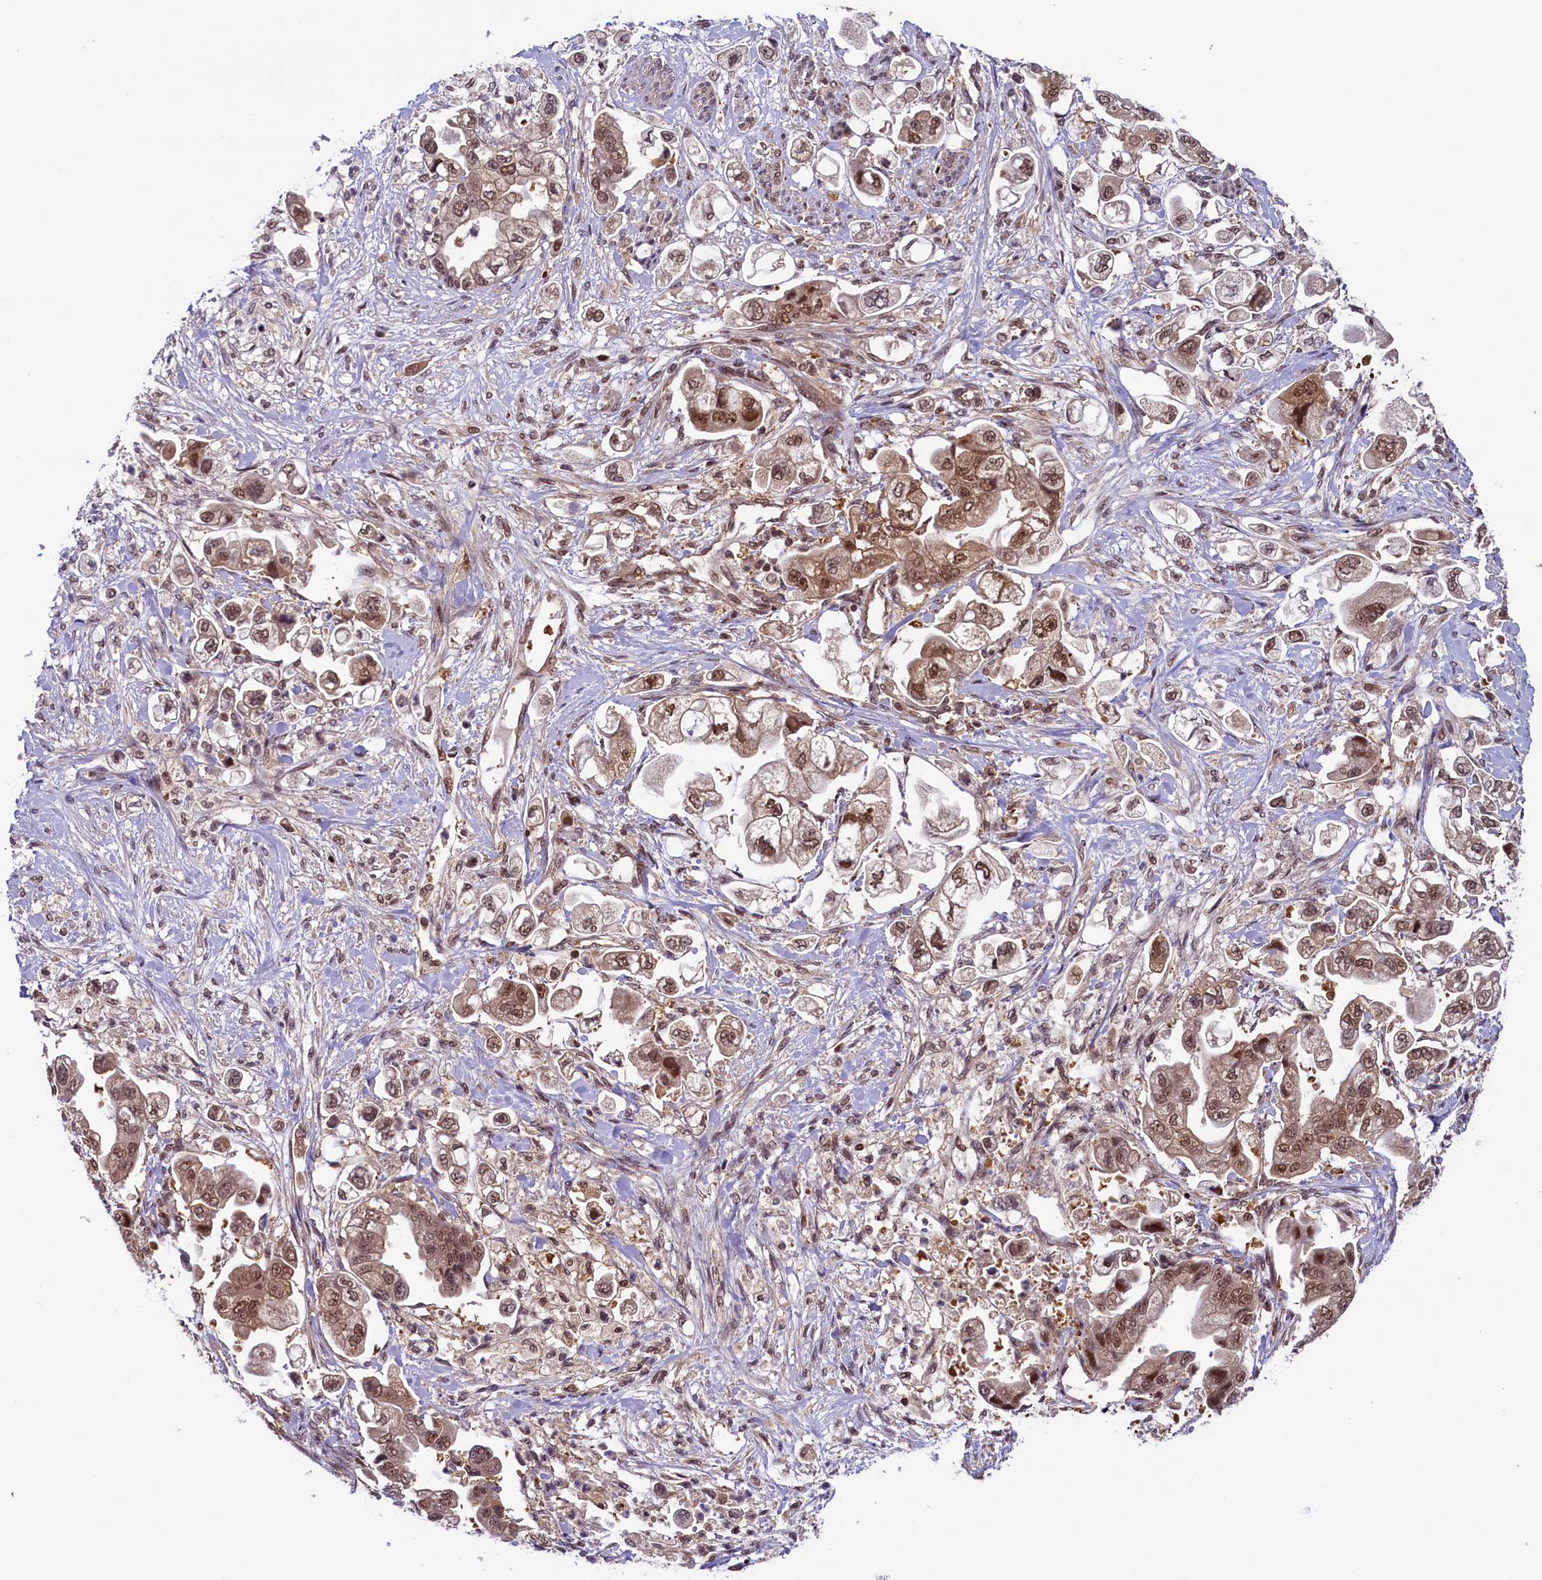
{"staining": {"intensity": "moderate", "quantity": ">75%", "location": "cytoplasmic/membranous,nuclear"}, "tissue": "stomach cancer", "cell_type": "Tumor cells", "image_type": "cancer", "snomed": [{"axis": "morphology", "description": "Adenocarcinoma, NOS"}, {"axis": "topography", "description": "Stomach"}], "caption": "The micrograph demonstrates staining of stomach cancer, revealing moderate cytoplasmic/membranous and nuclear protein positivity (brown color) within tumor cells. The protein is stained brown, and the nuclei are stained in blue (DAB IHC with brightfield microscopy, high magnification).", "gene": "SLC7A6OS", "patient": {"sex": "male", "age": 62}}